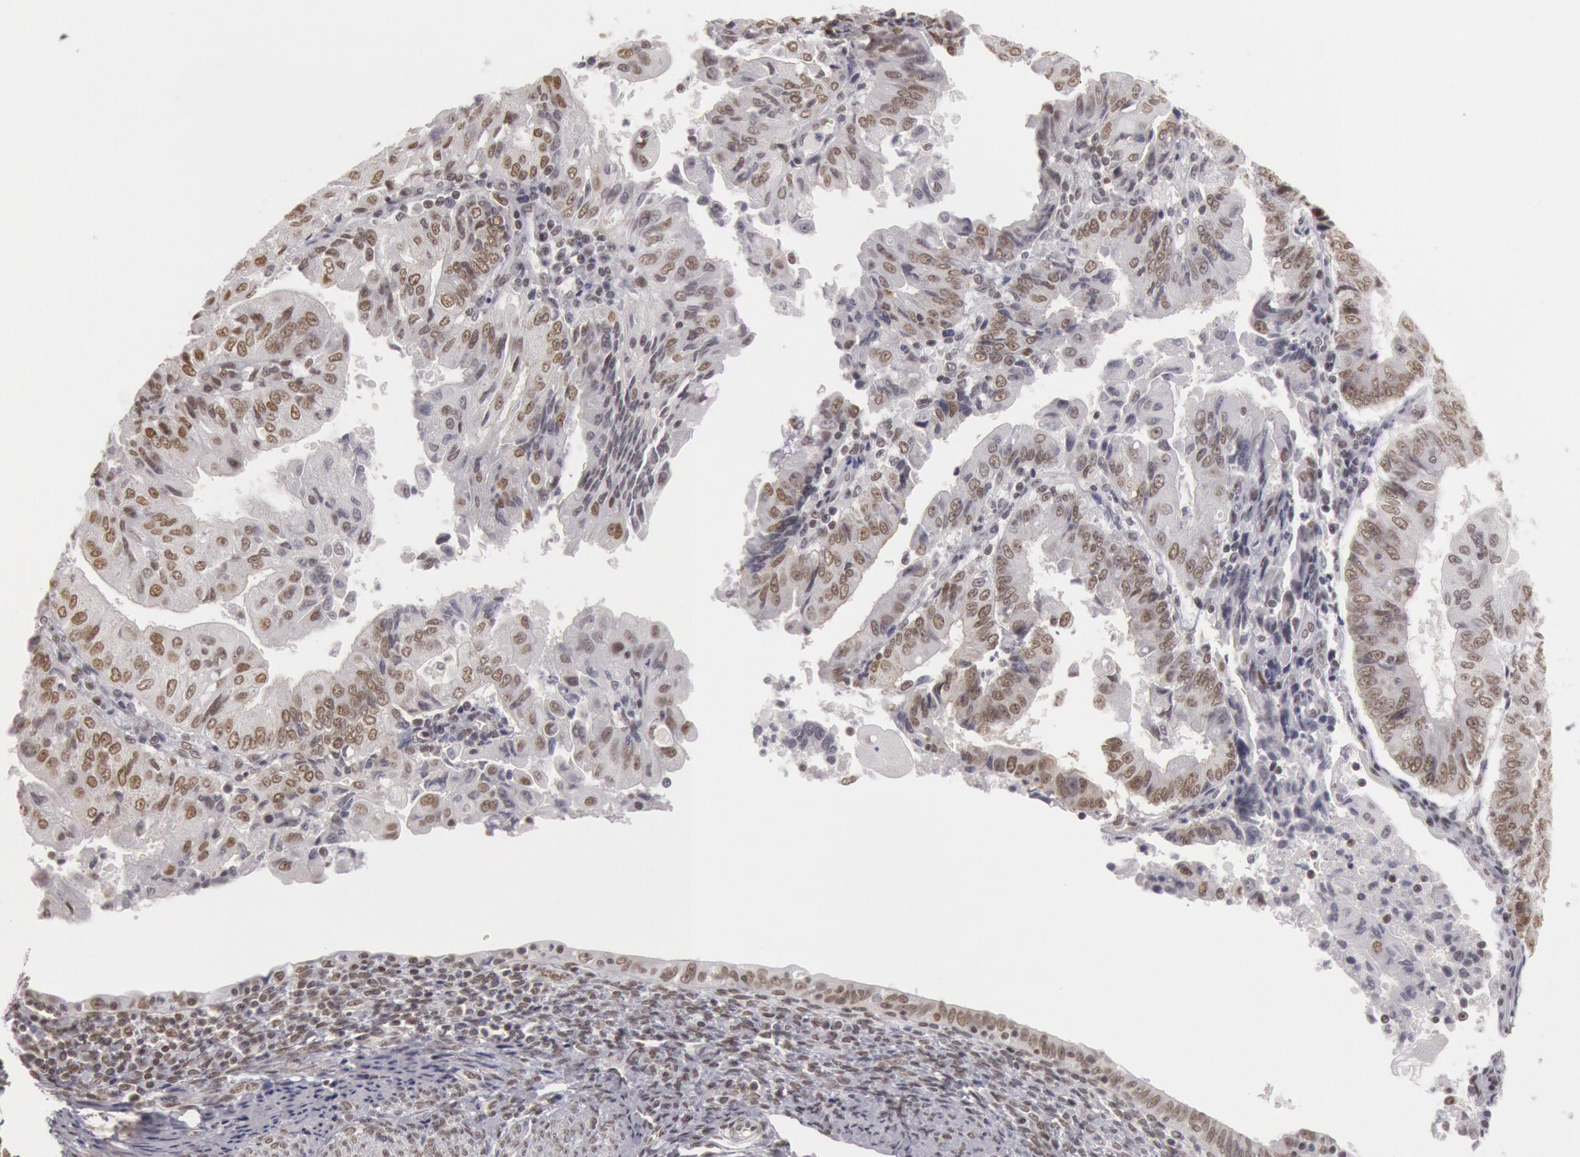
{"staining": {"intensity": "moderate", "quantity": "25%-75%", "location": "nuclear"}, "tissue": "endometrial cancer", "cell_type": "Tumor cells", "image_type": "cancer", "snomed": [{"axis": "morphology", "description": "Adenocarcinoma, NOS"}, {"axis": "topography", "description": "Endometrium"}], "caption": "Immunohistochemical staining of endometrial cancer (adenocarcinoma) reveals medium levels of moderate nuclear positivity in about 25%-75% of tumor cells.", "gene": "ESS2", "patient": {"sex": "female", "age": 75}}